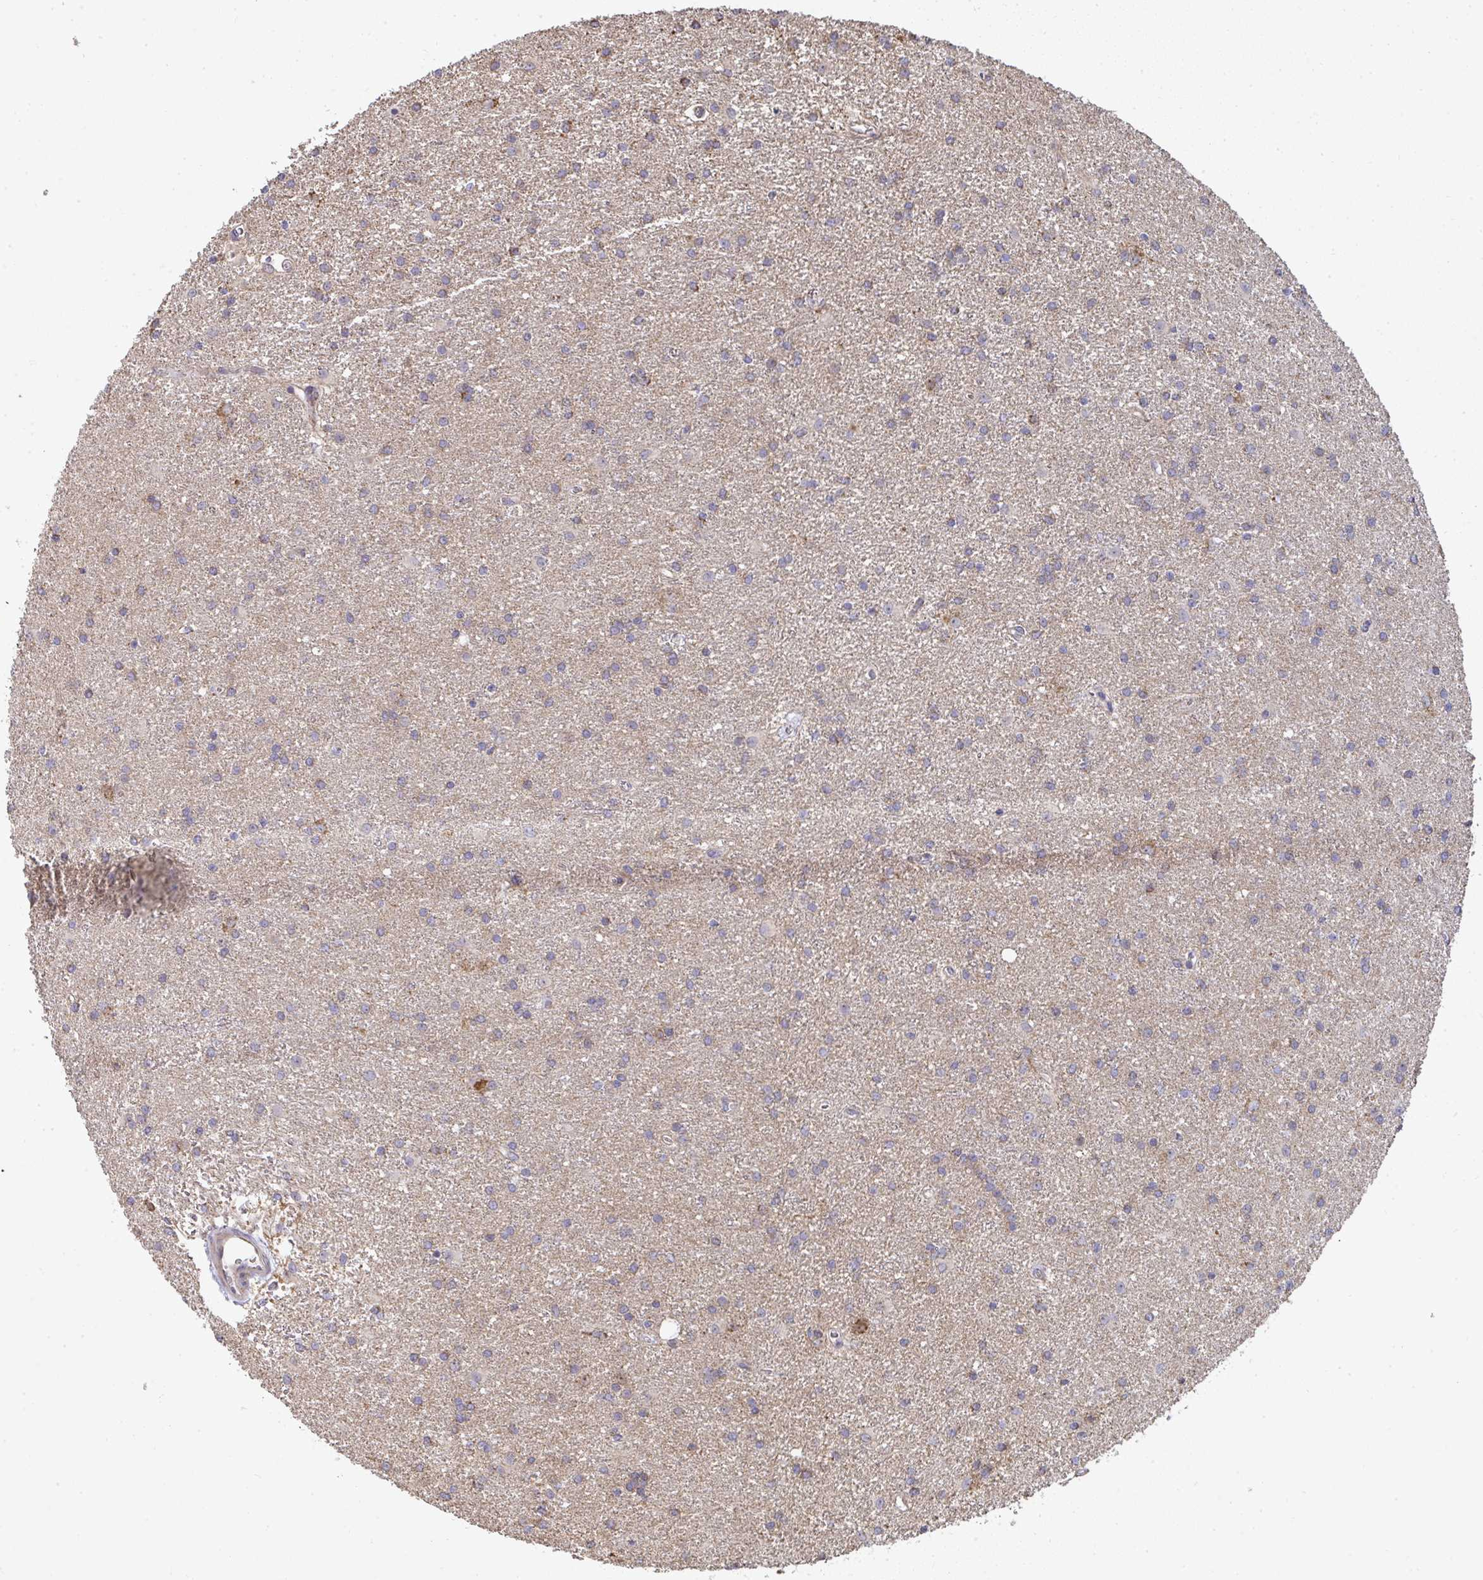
{"staining": {"intensity": "weak", "quantity": "<25%", "location": "cytoplasmic/membranous"}, "tissue": "glioma", "cell_type": "Tumor cells", "image_type": "cancer", "snomed": [{"axis": "morphology", "description": "Glioma, malignant, High grade"}, {"axis": "topography", "description": "Brain"}], "caption": "A histopathology image of human malignant glioma (high-grade) is negative for staining in tumor cells.", "gene": "AGTPBP1", "patient": {"sex": "female", "age": 50}}